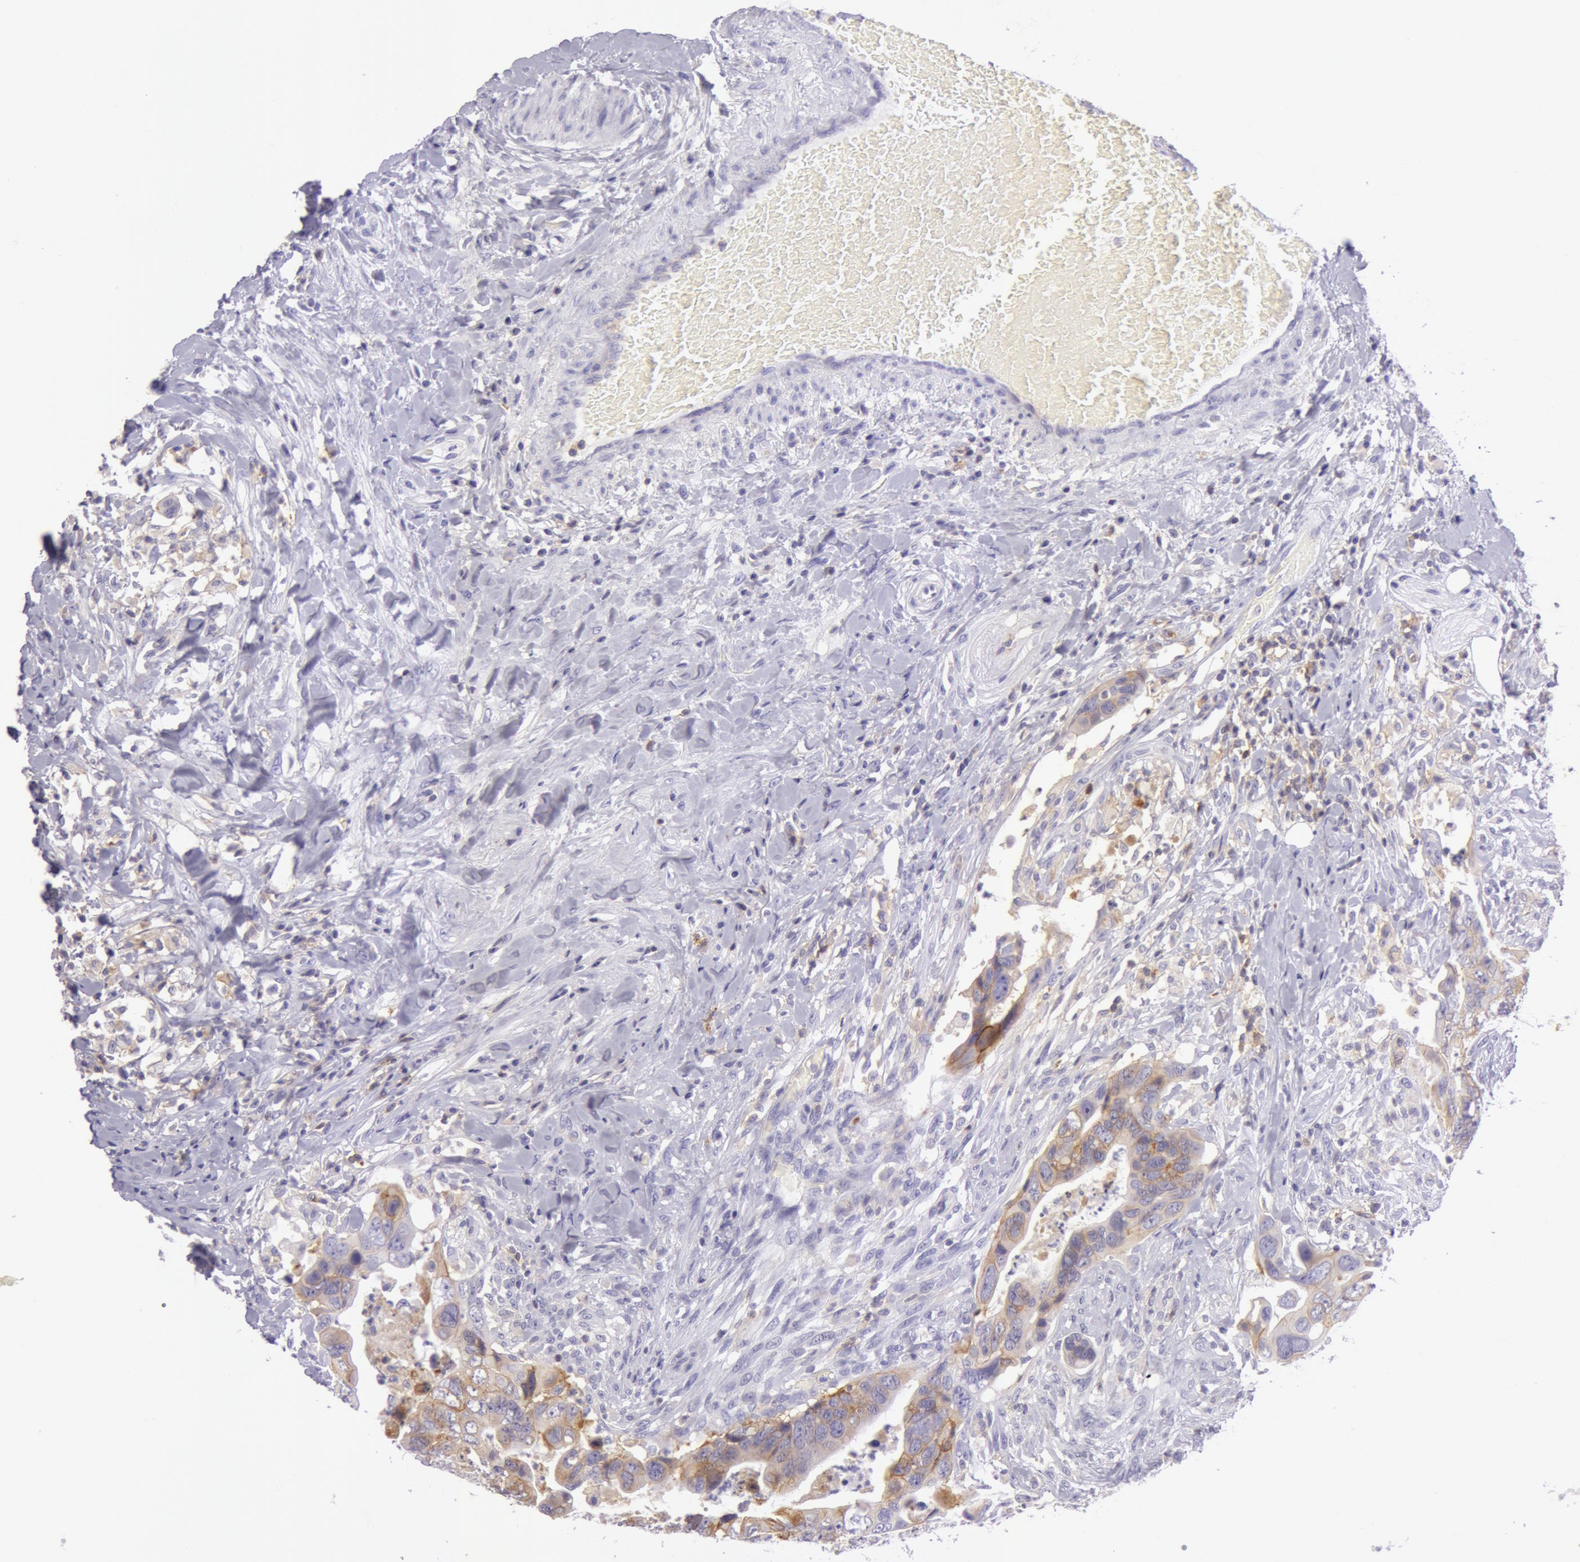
{"staining": {"intensity": "weak", "quantity": "25%-75%", "location": "cytoplasmic/membranous"}, "tissue": "colorectal cancer", "cell_type": "Tumor cells", "image_type": "cancer", "snomed": [{"axis": "morphology", "description": "Adenocarcinoma, NOS"}, {"axis": "topography", "description": "Rectum"}], "caption": "Weak cytoplasmic/membranous expression for a protein is present in about 25%-75% of tumor cells of colorectal adenocarcinoma using immunohistochemistry.", "gene": "LY75", "patient": {"sex": "male", "age": 53}}